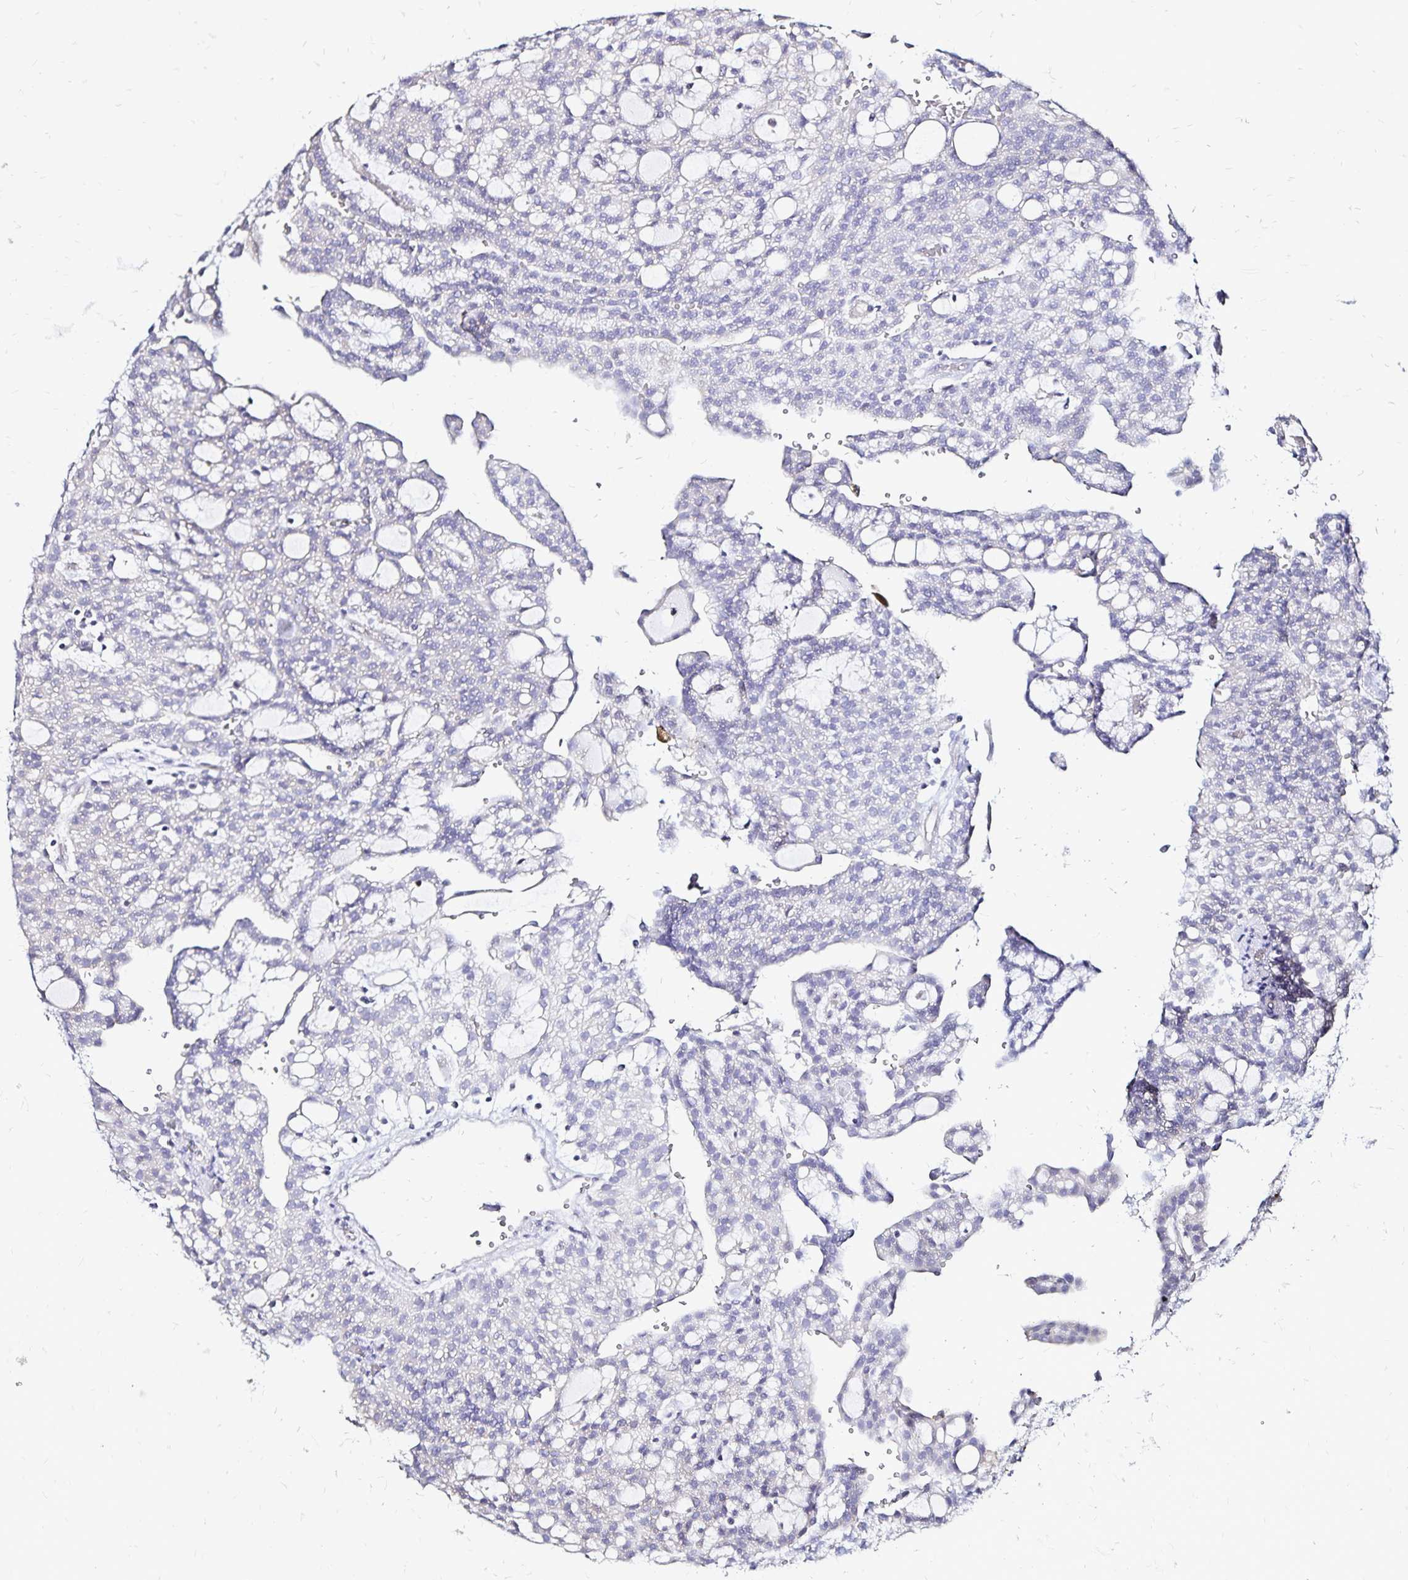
{"staining": {"intensity": "negative", "quantity": "none", "location": "none"}, "tissue": "renal cancer", "cell_type": "Tumor cells", "image_type": "cancer", "snomed": [{"axis": "morphology", "description": "Adenocarcinoma, NOS"}, {"axis": "topography", "description": "Kidney"}], "caption": "An immunohistochemistry (IHC) photomicrograph of renal cancer is shown. There is no staining in tumor cells of renal cancer. Nuclei are stained in blue.", "gene": "SLC5A1", "patient": {"sex": "male", "age": 63}}